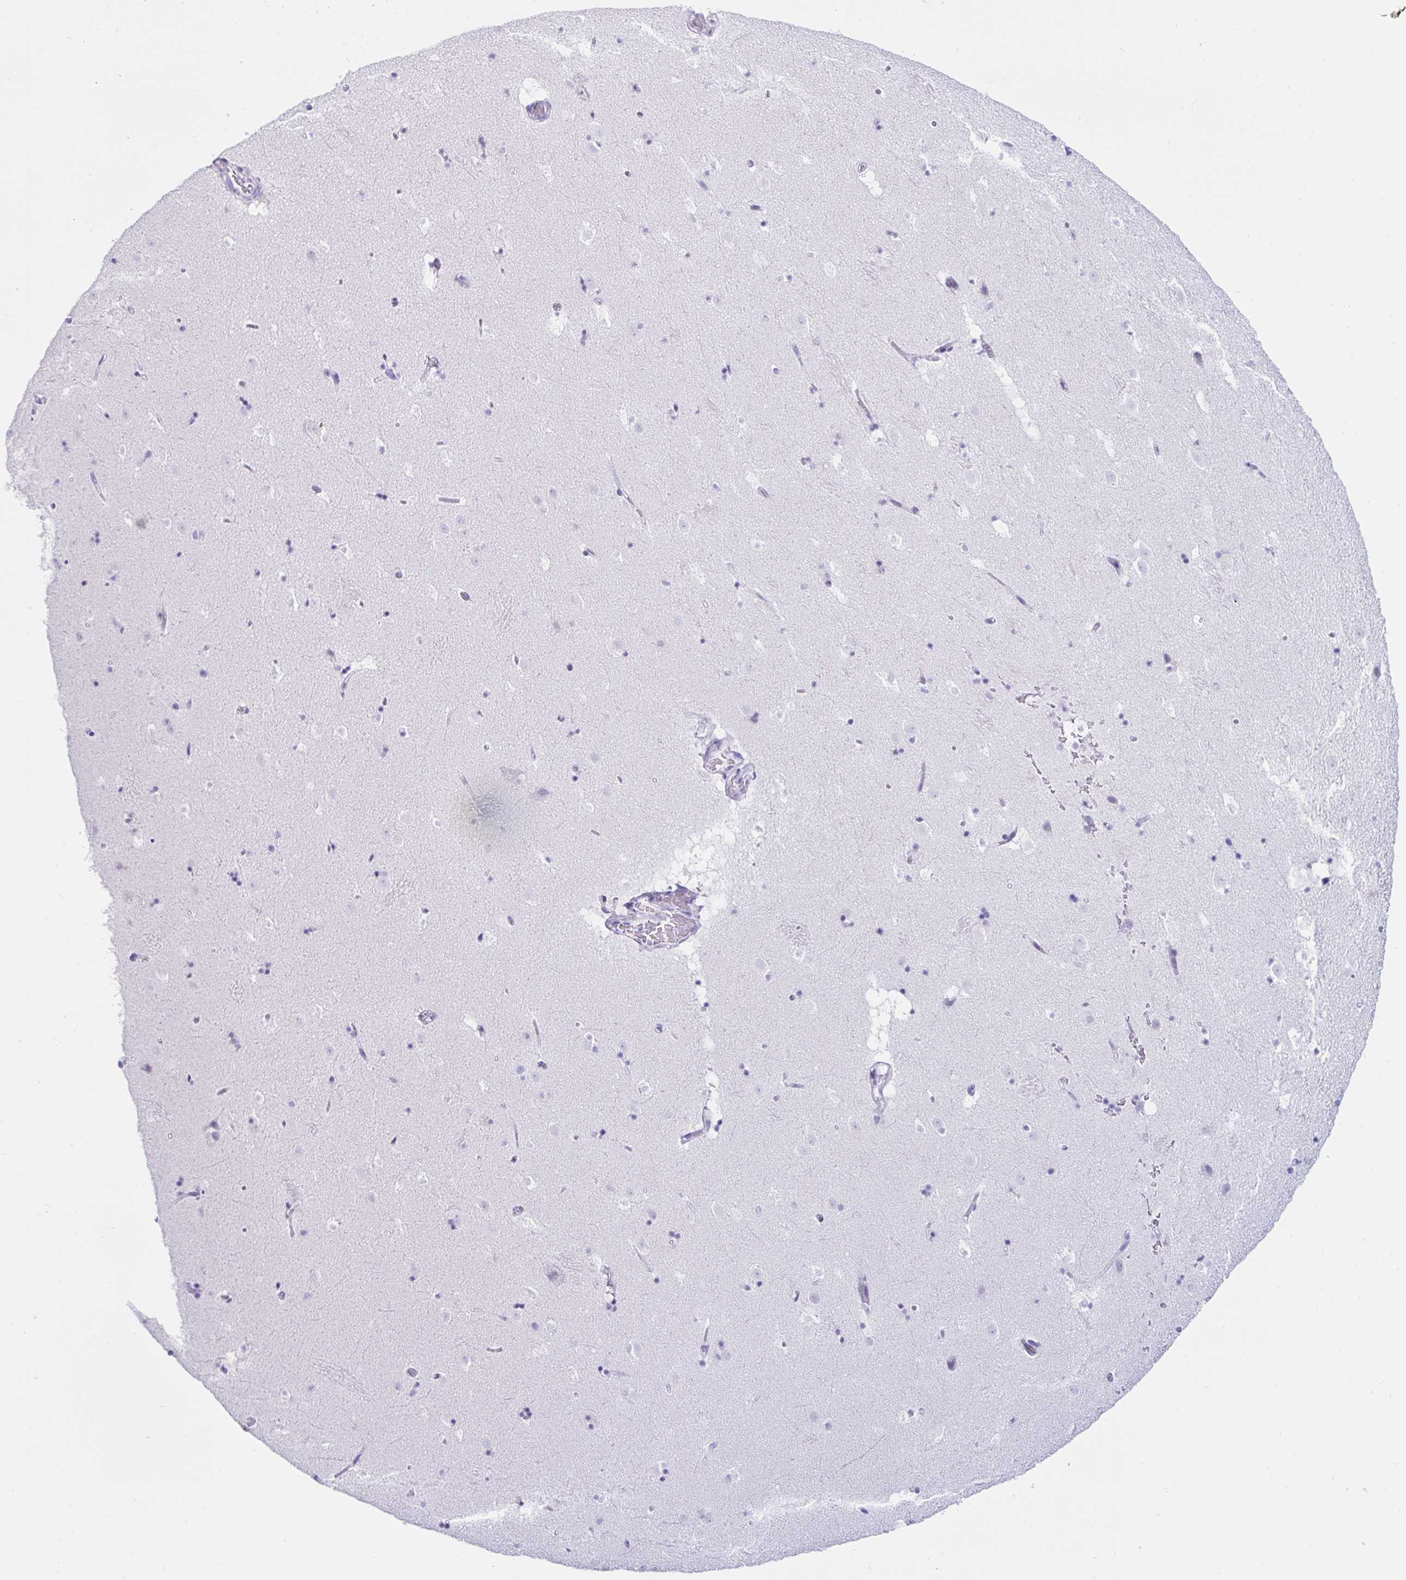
{"staining": {"intensity": "negative", "quantity": "none", "location": "none"}, "tissue": "caudate", "cell_type": "Glial cells", "image_type": "normal", "snomed": [{"axis": "morphology", "description": "Normal tissue, NOS"}, {"axis": "topography", "description": "Lateral ventricle wall"}], "caption": "Immunohistochemical staining of unremarkable human caudate shows no significant positivity in glial cells.", "gene": "BEST1", "patient": {"sex": "male", "age": 37}}